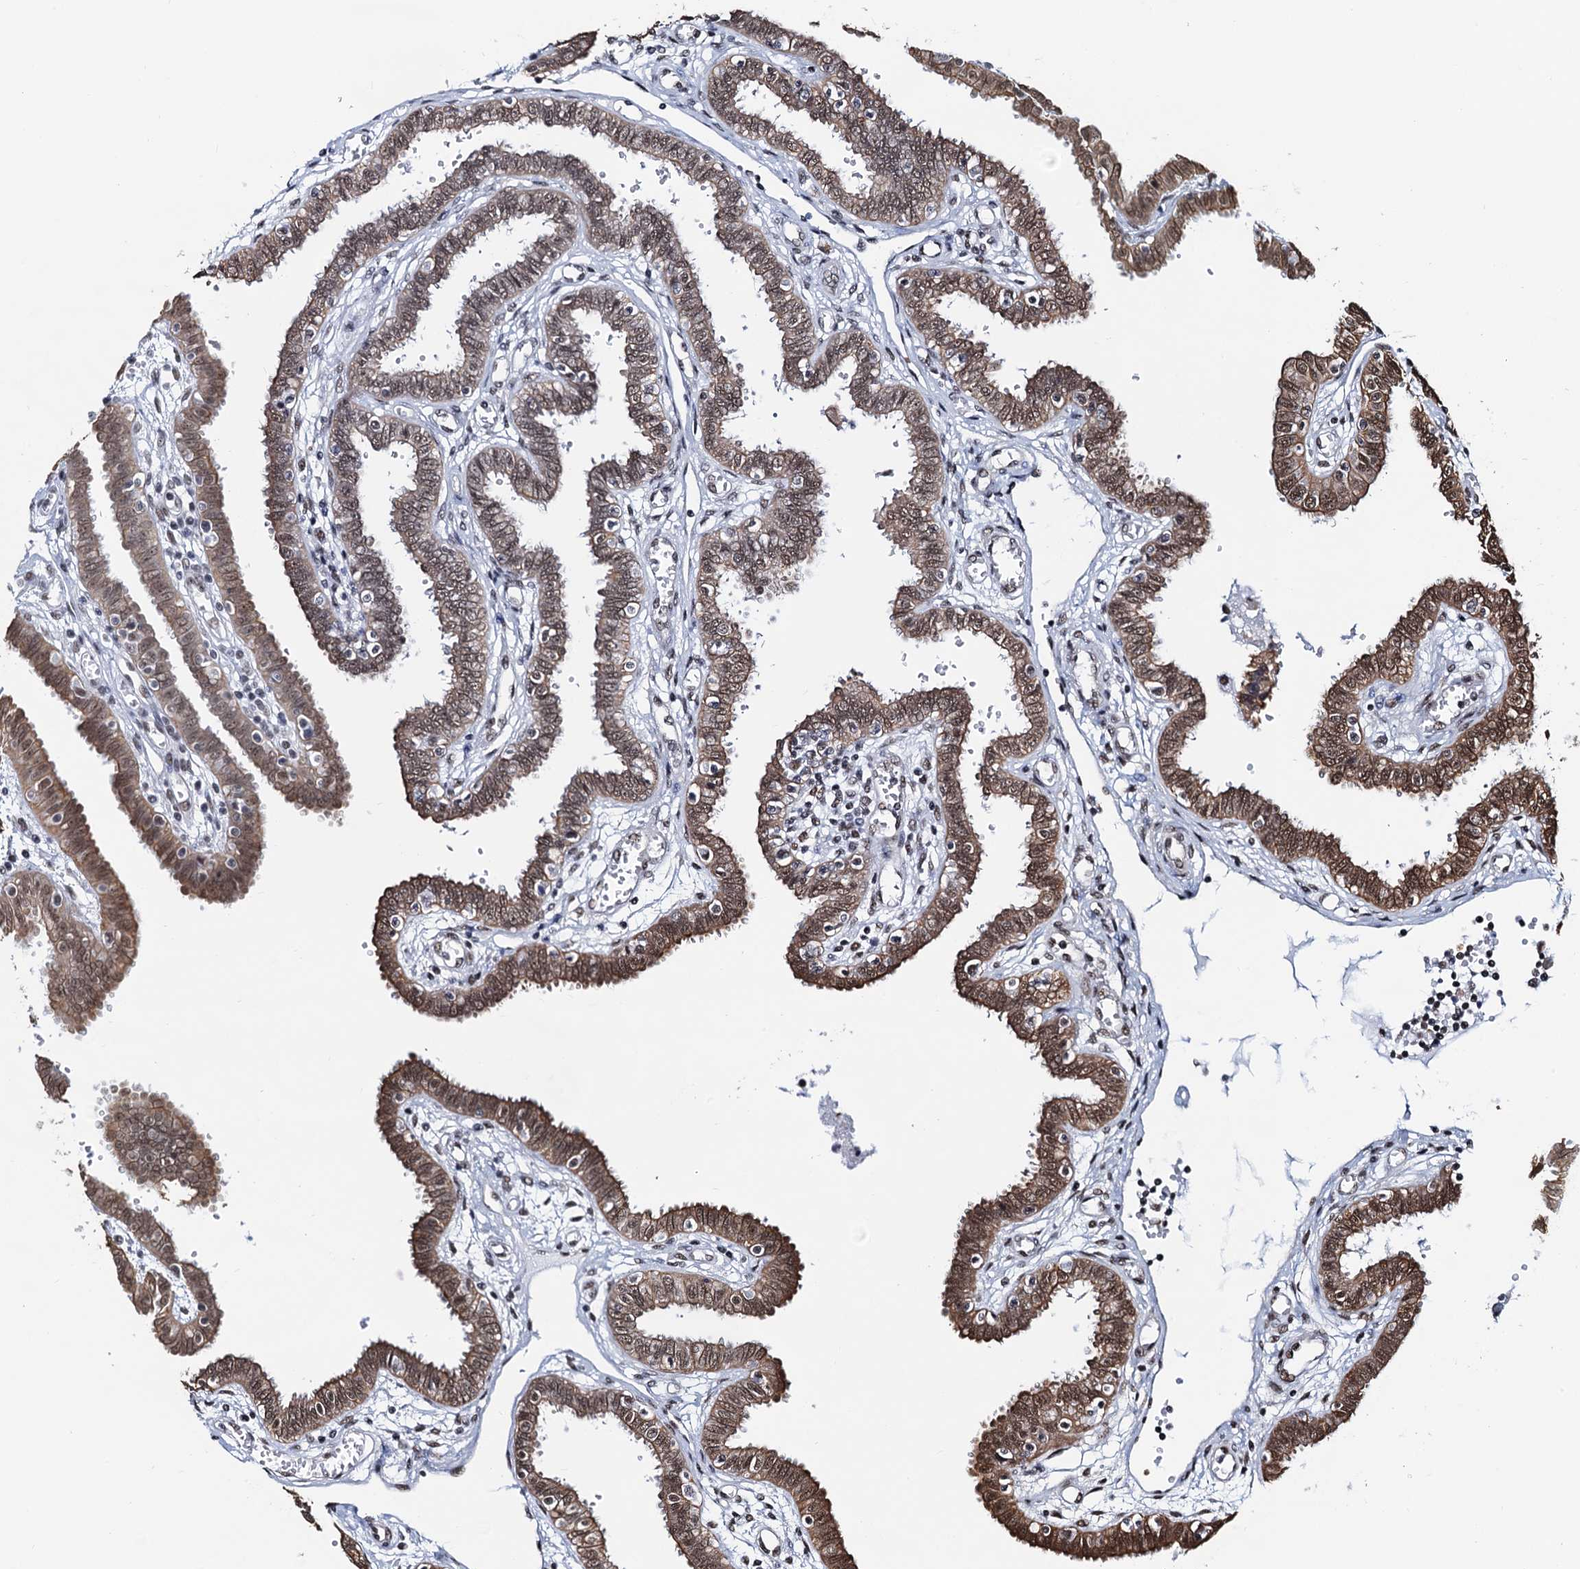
{"staining": {"intensity": "moderate", "quantity": ">75%", "location": "cytoplasmic/membranous,nuclear"}, "tissue": "fallopian tube", "cell_type": "Glandular cells", "image_type": "normal", "snomed": [{"axis": "morphology", "description": "Normal tissue, NOS"}, {"axis": "topography", "description": "Fallopian tube"}], "caption": "IHC of normal fallopian tube shows medium levels of moderate cytoplasmic/membranous,nuclear expression in approximately >75% of glandular cells. (DAB (3,3'-diaminobenzidine) IHC, brown staining for protein, blue staining for nuclei).", "gene": "ZNF609", "patient": {"sex": "female", "age": 32}}